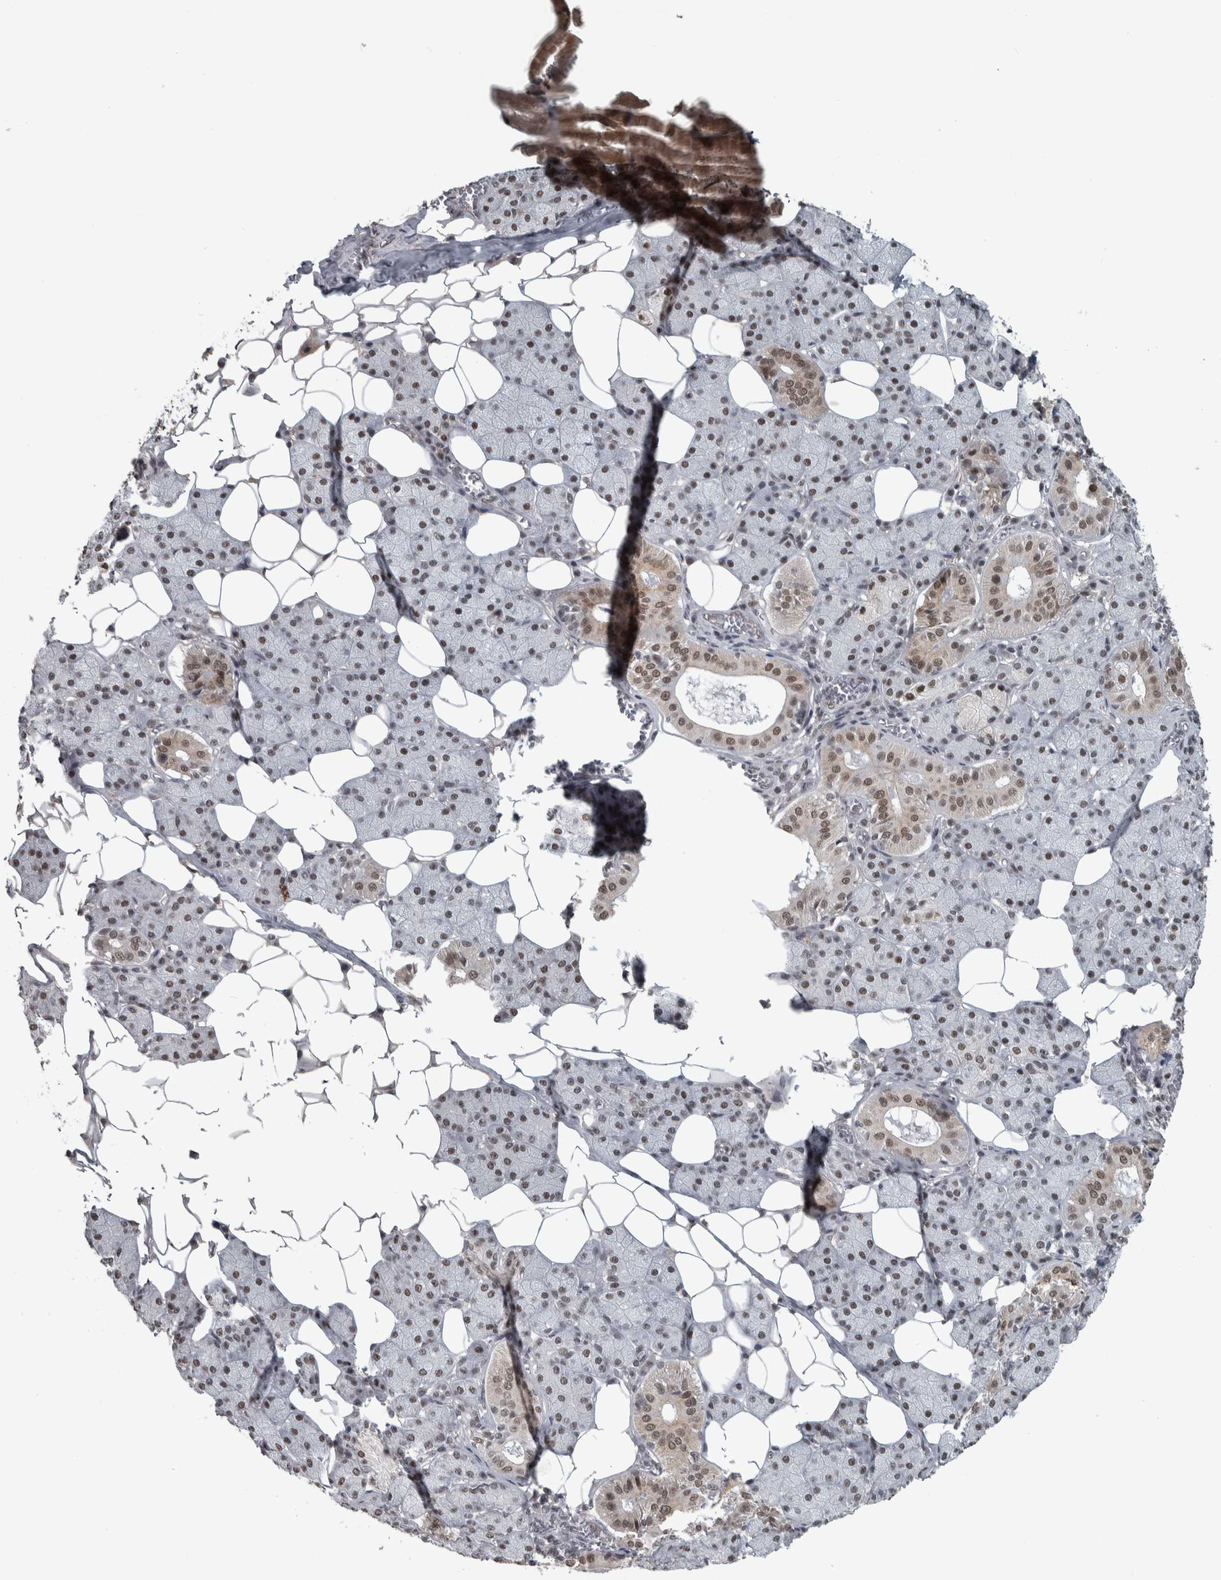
{"staining": {"intensity": "moderate", "quantity": ">75%", "location": "cytoplasmic/membranous,nuclear"}, "tissue": "salivary gland", "cell_type": "Glandular cells", "image_type": "normal", "snomed": [{"axis": "morphology", "description": "Normal tissue, NOS"}, {"axis": "topography", "description": "Salivary gland"}], "caption": "Salivary gland stained with immunohistochemistry exhibits moderate cytoplasmic/membranous,nuclear expression in about >75% of glandular cells.", "gene": "DDX42", "patient": {"sex": "female", "age": 33}}